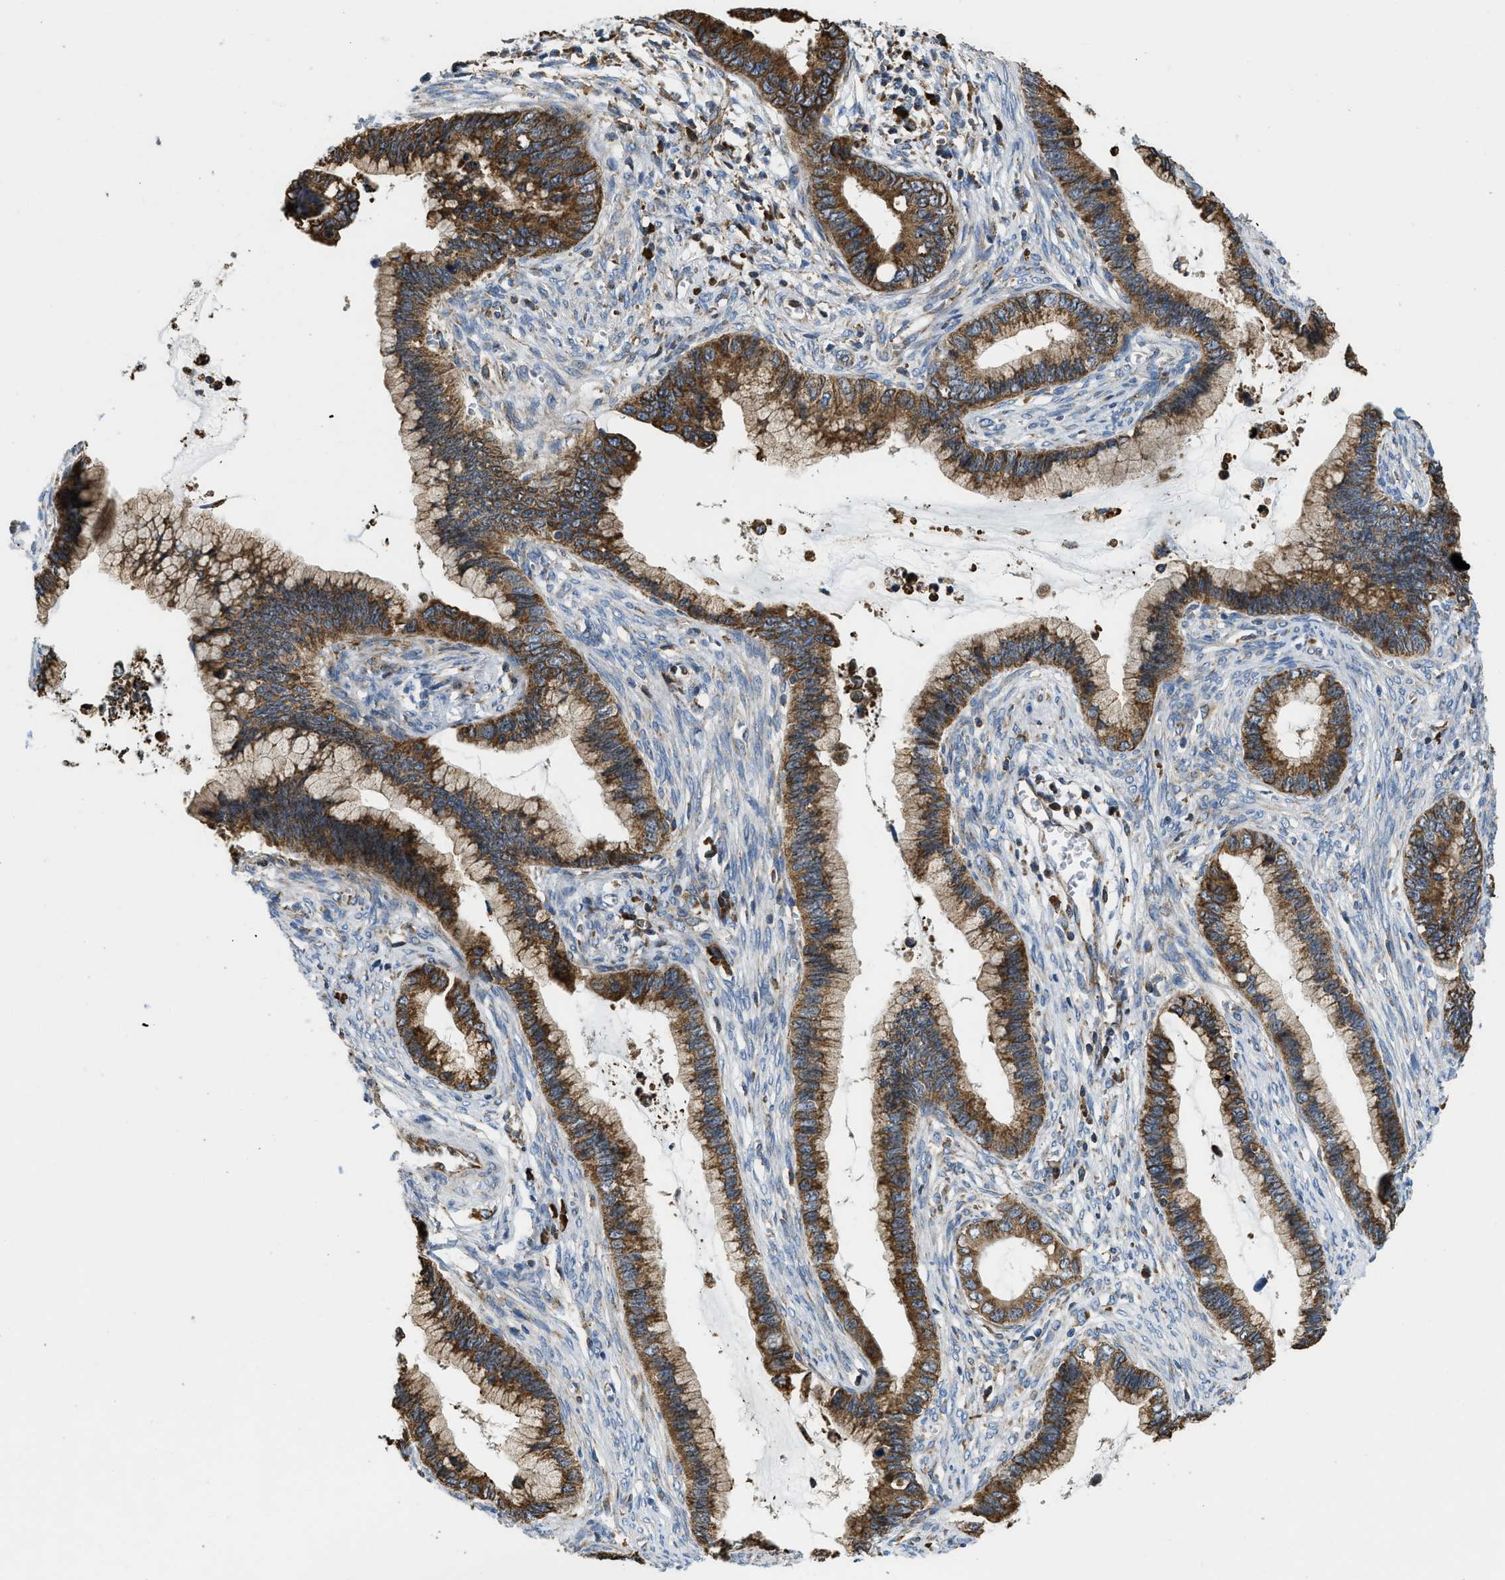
{"staining": {"intensity": "moderate", "quantity": ">75%", "location": "cytoplasmic/membranous"}, "tissue": "cervical cancer", "cell_type": "Tumor cells", "image_type": "cancer", "snomed": [{"axis": "morphology", "description": "Adenocarcinoma, NOS"}, {"axis": "topography", "description": "Cervix"}], "caption": "Cervical cancer (adenocarcinoma) tissue demonstrates moderate cytoplasmic/membranous expression in approximately >75% of tumor cells, visualized by immunohistochemistry. (Stains: DAB (3,3'-diaminobenzidine) in brown, nuclei in blue, Microscopy: brightfield microscopy at high magnification).", "gene": "CSPG4", "patient": {"sex": "female", "age": 44}}